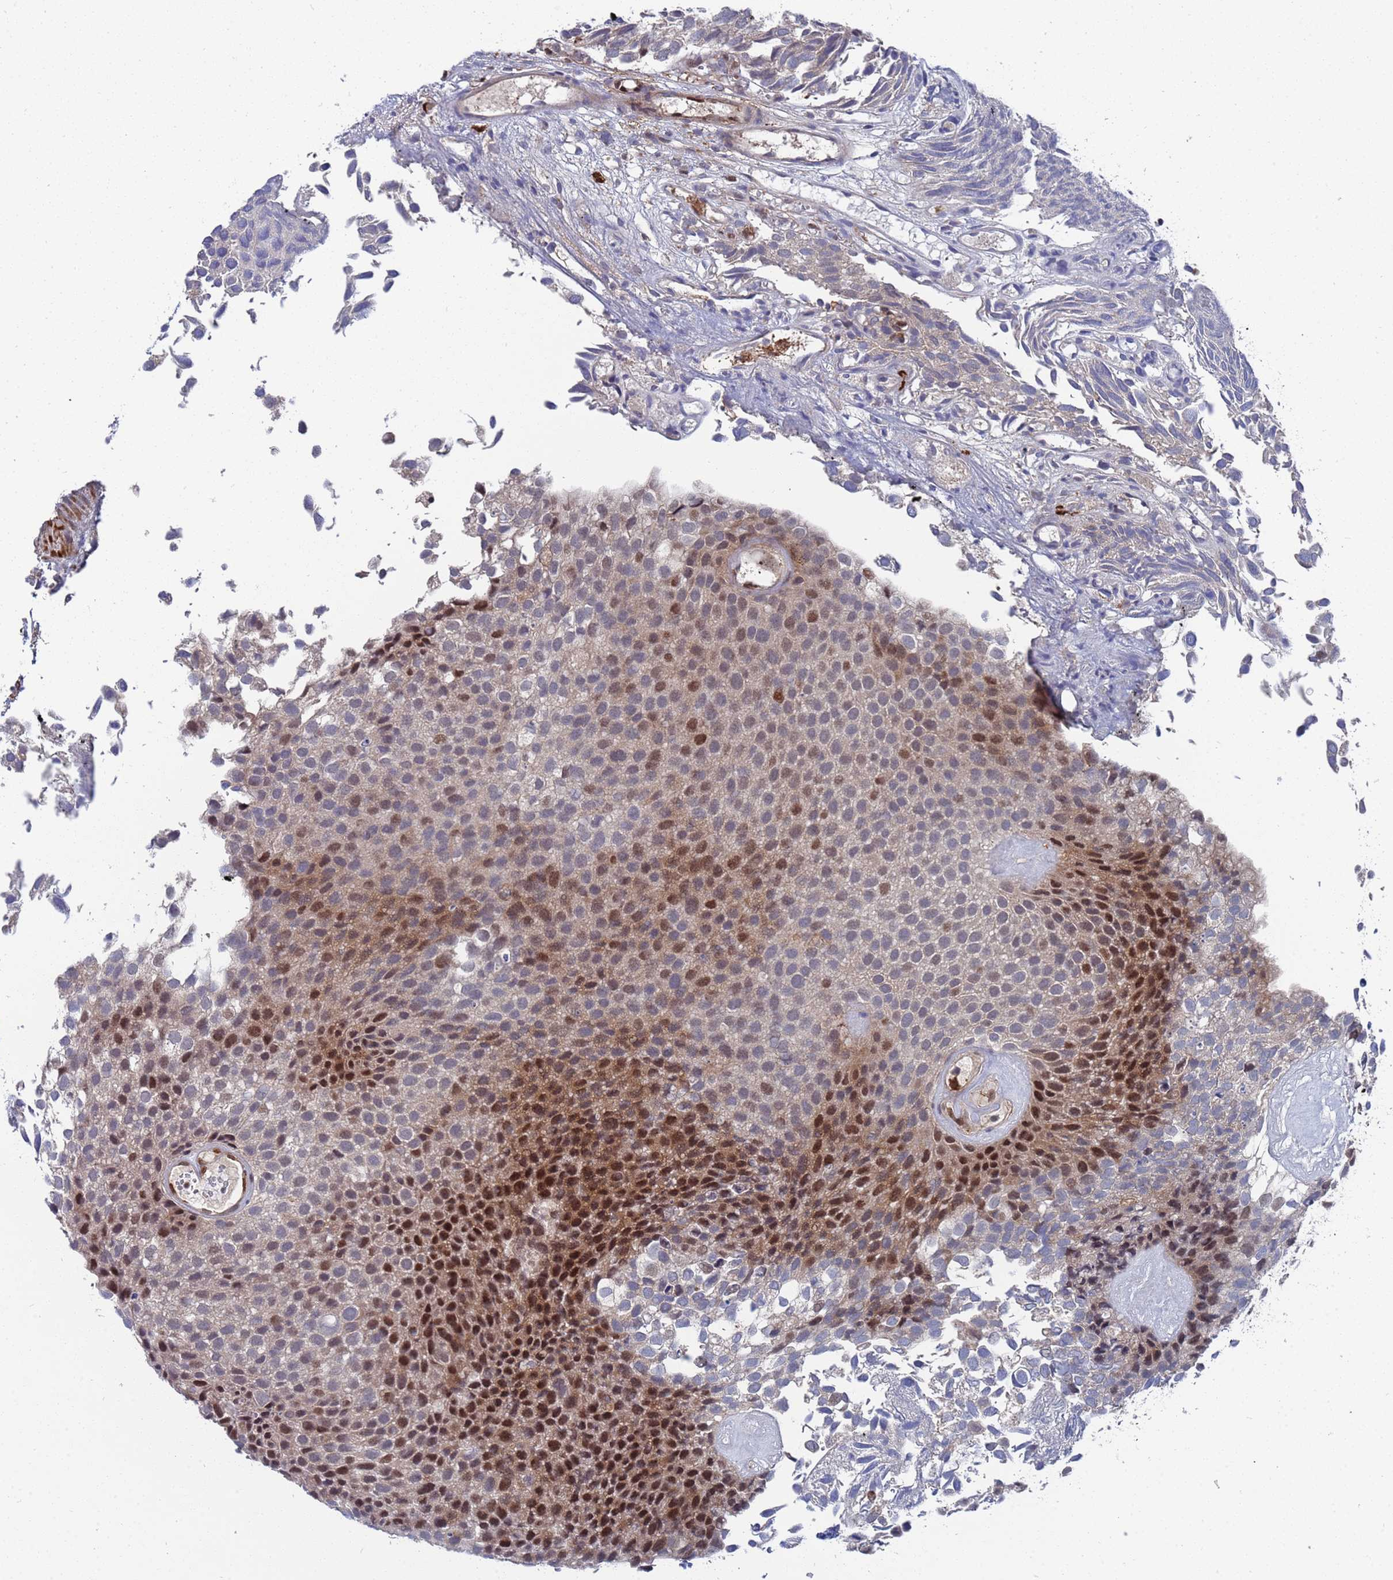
{"staining": {"intensity": "strong", "quantity": "25%-75%", "location": "nuclear"}, "tissue": "urothelial cancer", "cell_type": "Tumor cells", "image_type": "cancer", "snomed": [{"axis": "morphology", "description": "Urothelial carcinoma, Low grade"}, {"axis": "topography", "description": "Urinary bladder"}], "caption": "Immunohistochemical staining of urothelial carcinoma (low-grade) reveals high levels of strong nuclear positivity in approximately 25%-75% of tumor cells.", "gene": "TMBIM6", "patient": {"sex": "male", "age": 89}}